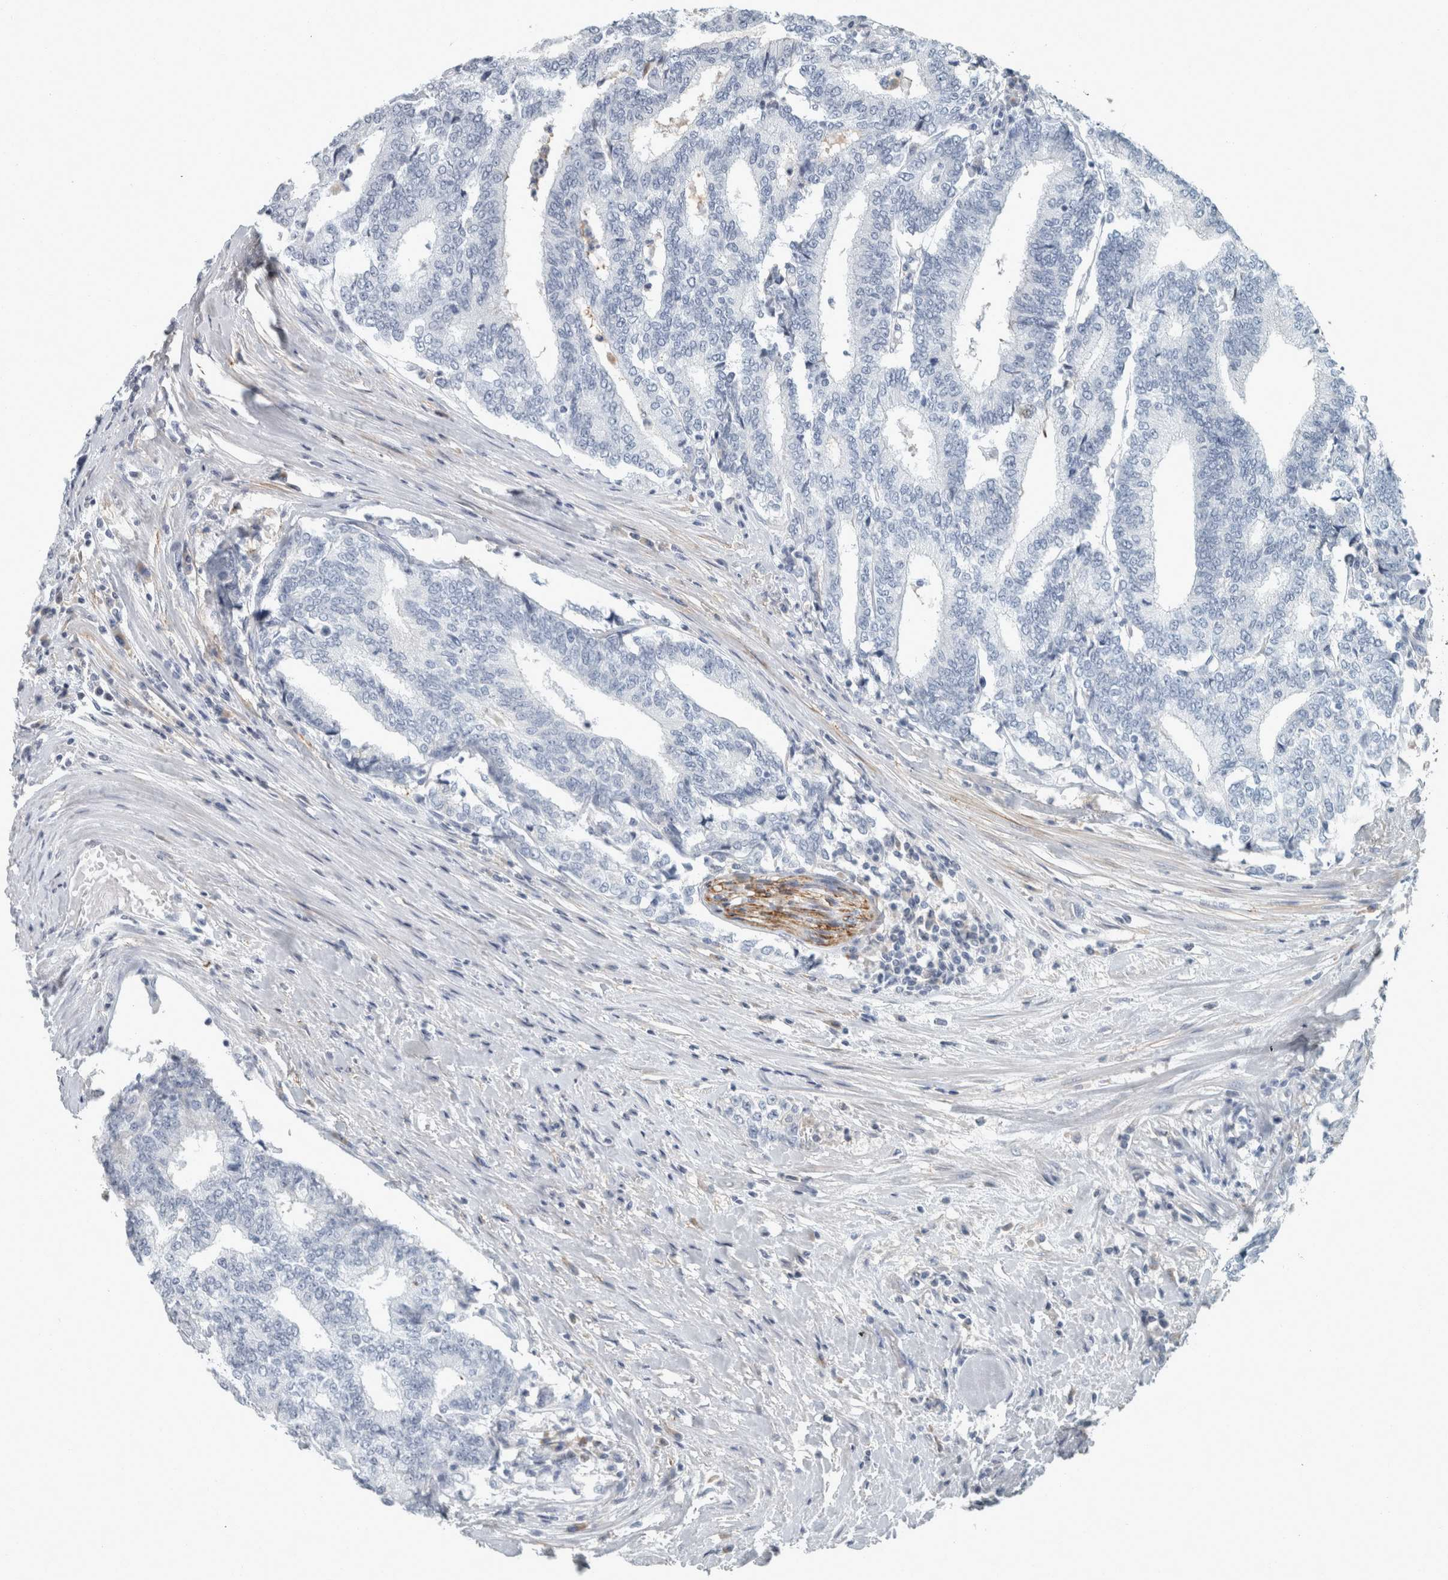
{"staining": {"intensity": "negative", "quantity": "none", "location": "none"}, "tissue": "prostate cancer", "cell_type": "Tumor cells", "image_type": "cancer", "snomed": [{"axis": "morphology", "description": "Normal tissue, NOS"}, {"axis": "morphology", "description": "Adenocarcinoma, High grade"}, {"axis": "topography", "description": "Prostate"}, {"axis": "topography", "description": "Seminal veicle"}], "caption": "This is a image of immunohistochemistry staining of prostate adenocarcinoma (high-grade), which shows no expression in tumor cells.", "gene": "CHL1", "patient": {"sex": "male", "age": 55}}